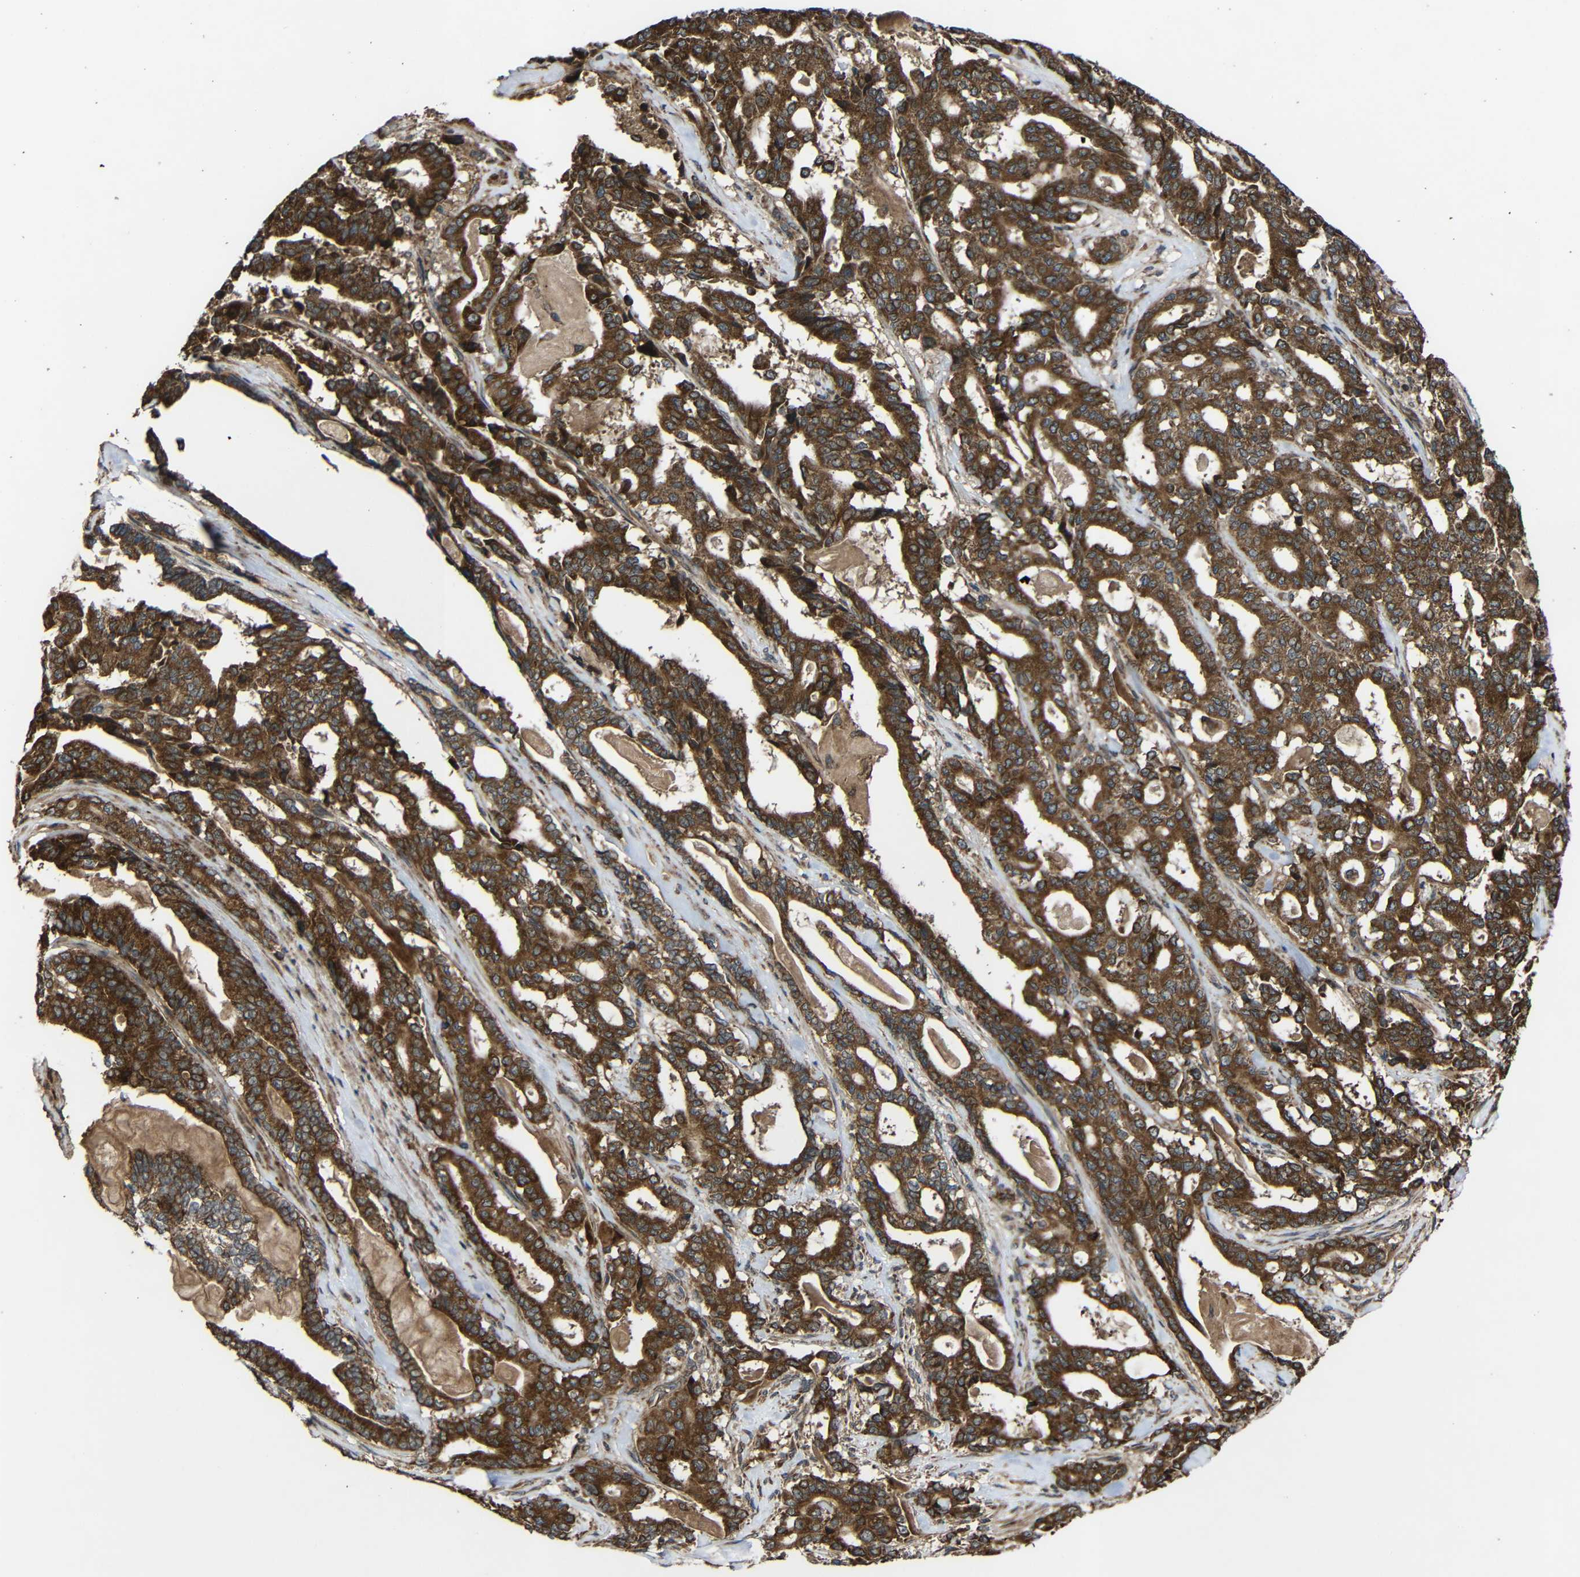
{"staining": {"intensity": "strong", "quantity": ">75%", "location": "cytoplasmic/membranous"}, "tissue": "pancreatic cancer", "cell_type": "Tumor cells", "image_type": "cancer", "snomed": [{"axis": "morphology", "description": "Adenocarcinoma, NOS"}, {"axis": "topography", "description": "Pancreas"}], "caption": "This image demonstrates adenocarcinoma (pancreatic) stained with IHC to label a protein in brown. The cytoplasmic/membranous of tumor cells show strong positivity for the protein. Nuclei are counter-stained blue.", "gene": "C1GALT1", "patient": {"sex": "male", "age": 63}}